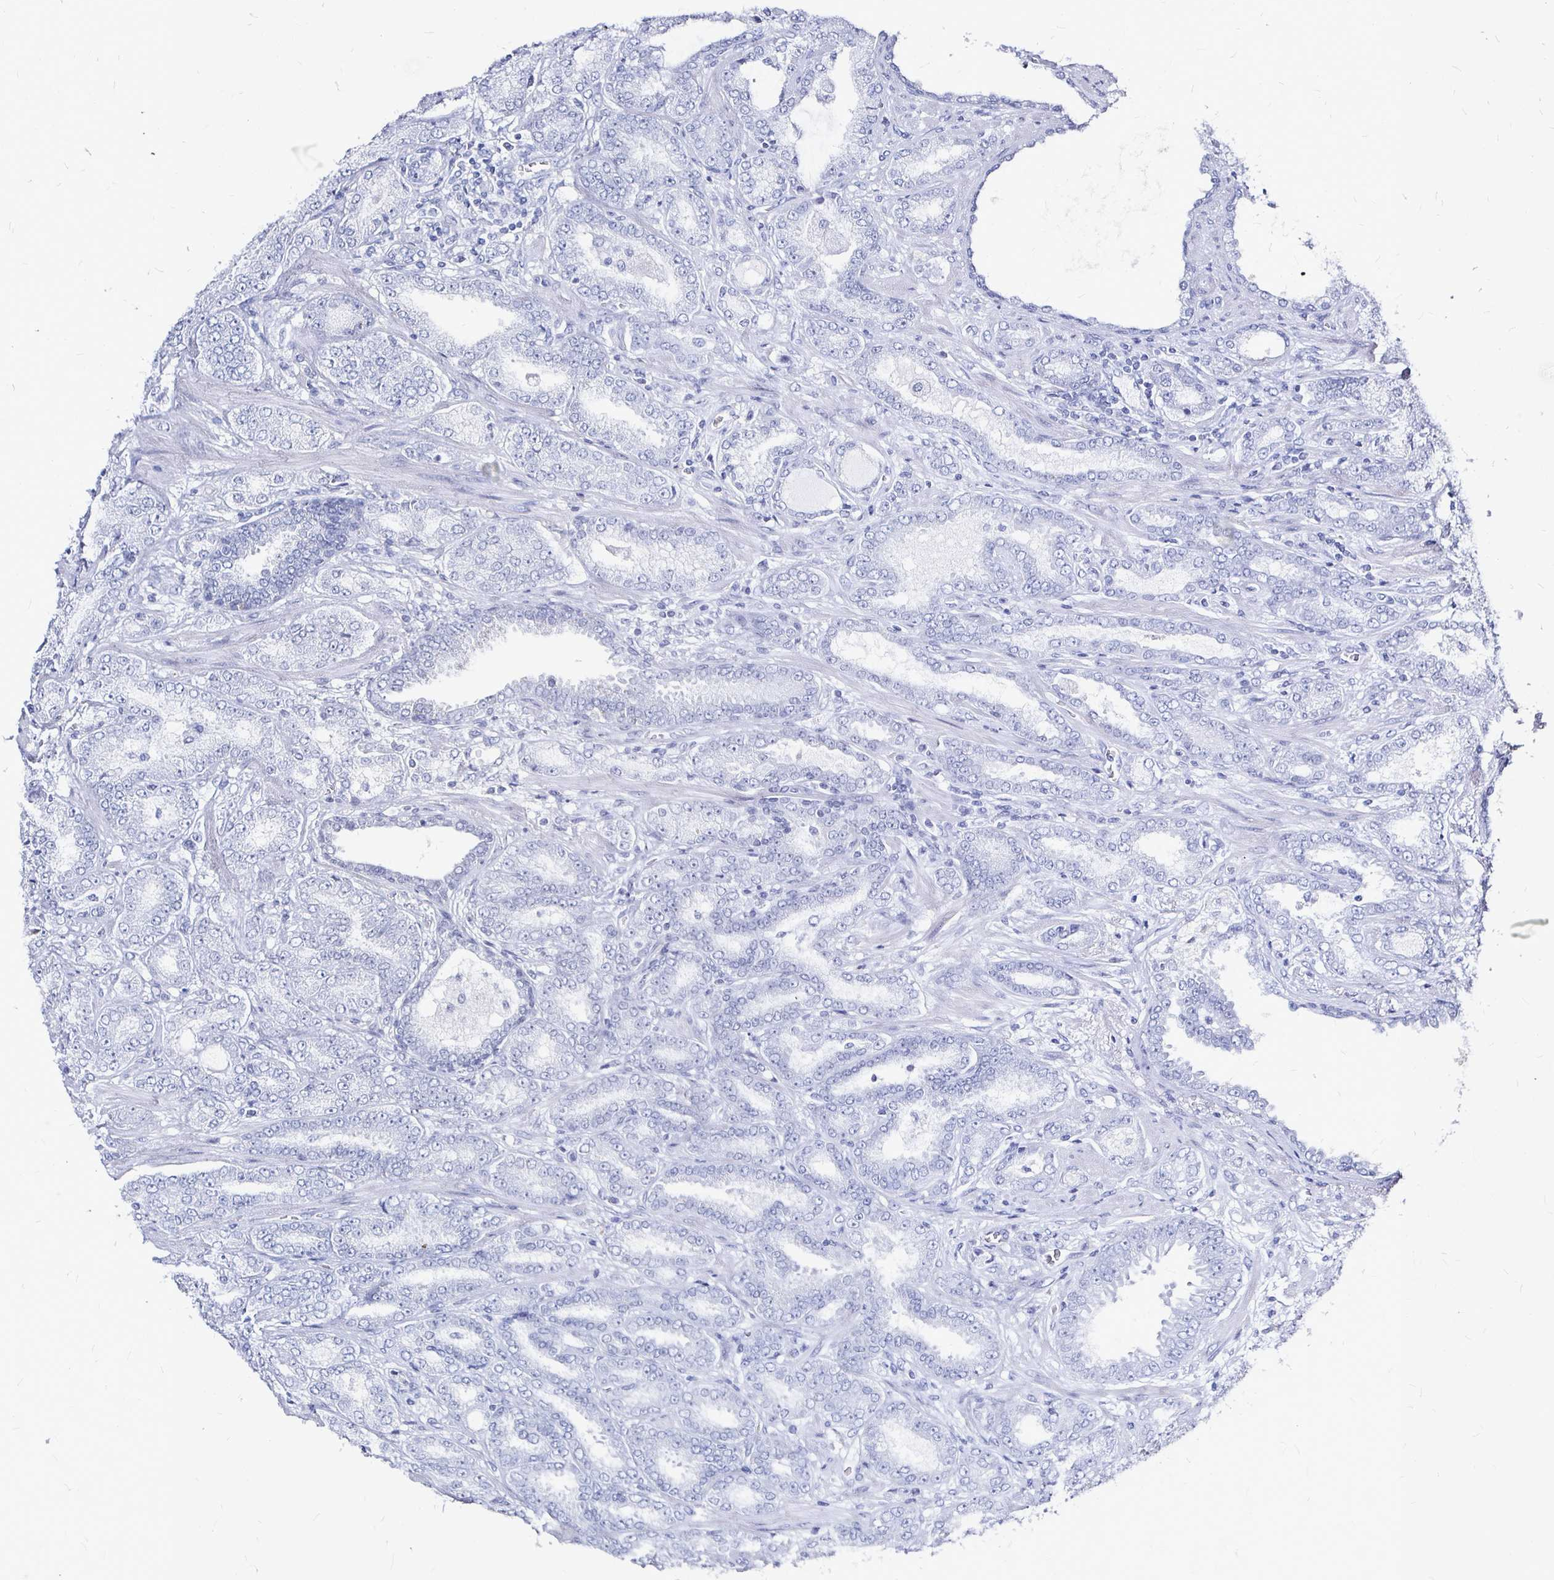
{"staining": {"intensity": "negative", "quantity": "none", "location": "none"}, "tissue": "prostate cancer", "cell_type": "Tumor cells", "image_type": "cancer", "snomed": [{"axis": "morphology", "description": "Adenocarcinoma, High grade"}, {"axis": "topography", "description": "Prostate"}], "caption": "The immunohistochemistry micrograph has no significant expression in tumor cells of prostate cancer tissue.", "gene": "LUZP4", "patient": {"sex": "male", "age": 72}}